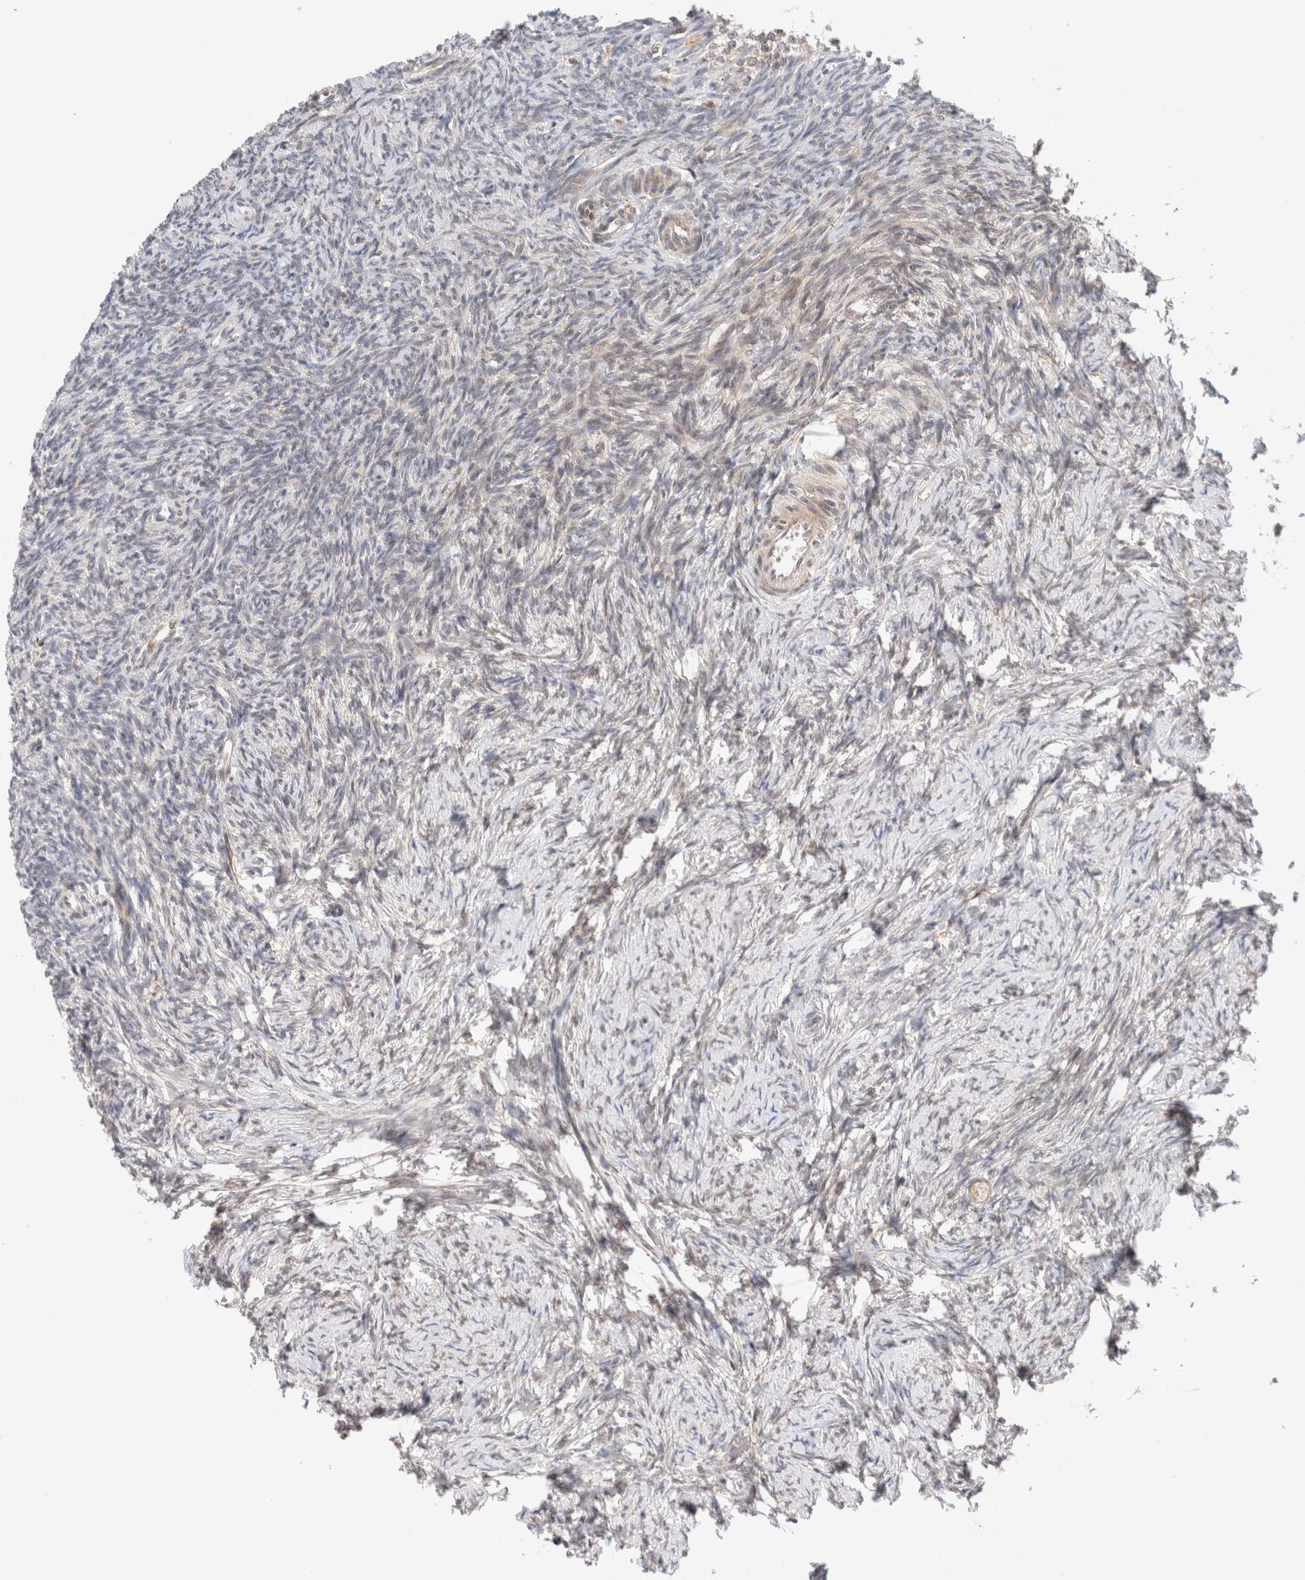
{"staining": {"intensity": "moderate", "quantity": ">75%", "location": "cytoplasmic/membranous"}, "tissue": "ovary", "cell_type": "Follicle cells", "image_type": "normal", "snomed": [{"axis": "morphology", "description": "Normal tissue, NOS"}, {"axis": "topography", "description": "Ovary"}], "caption": "A histopathology image of ovary stained for a protein reveals moderate cytoplasmic/membranous brown staining in follicle cells. (Brightfield microscopy of DAB IHC at high magnification).", "gene": "GCN1", "patient": {"sex": "female", "age": 34}}